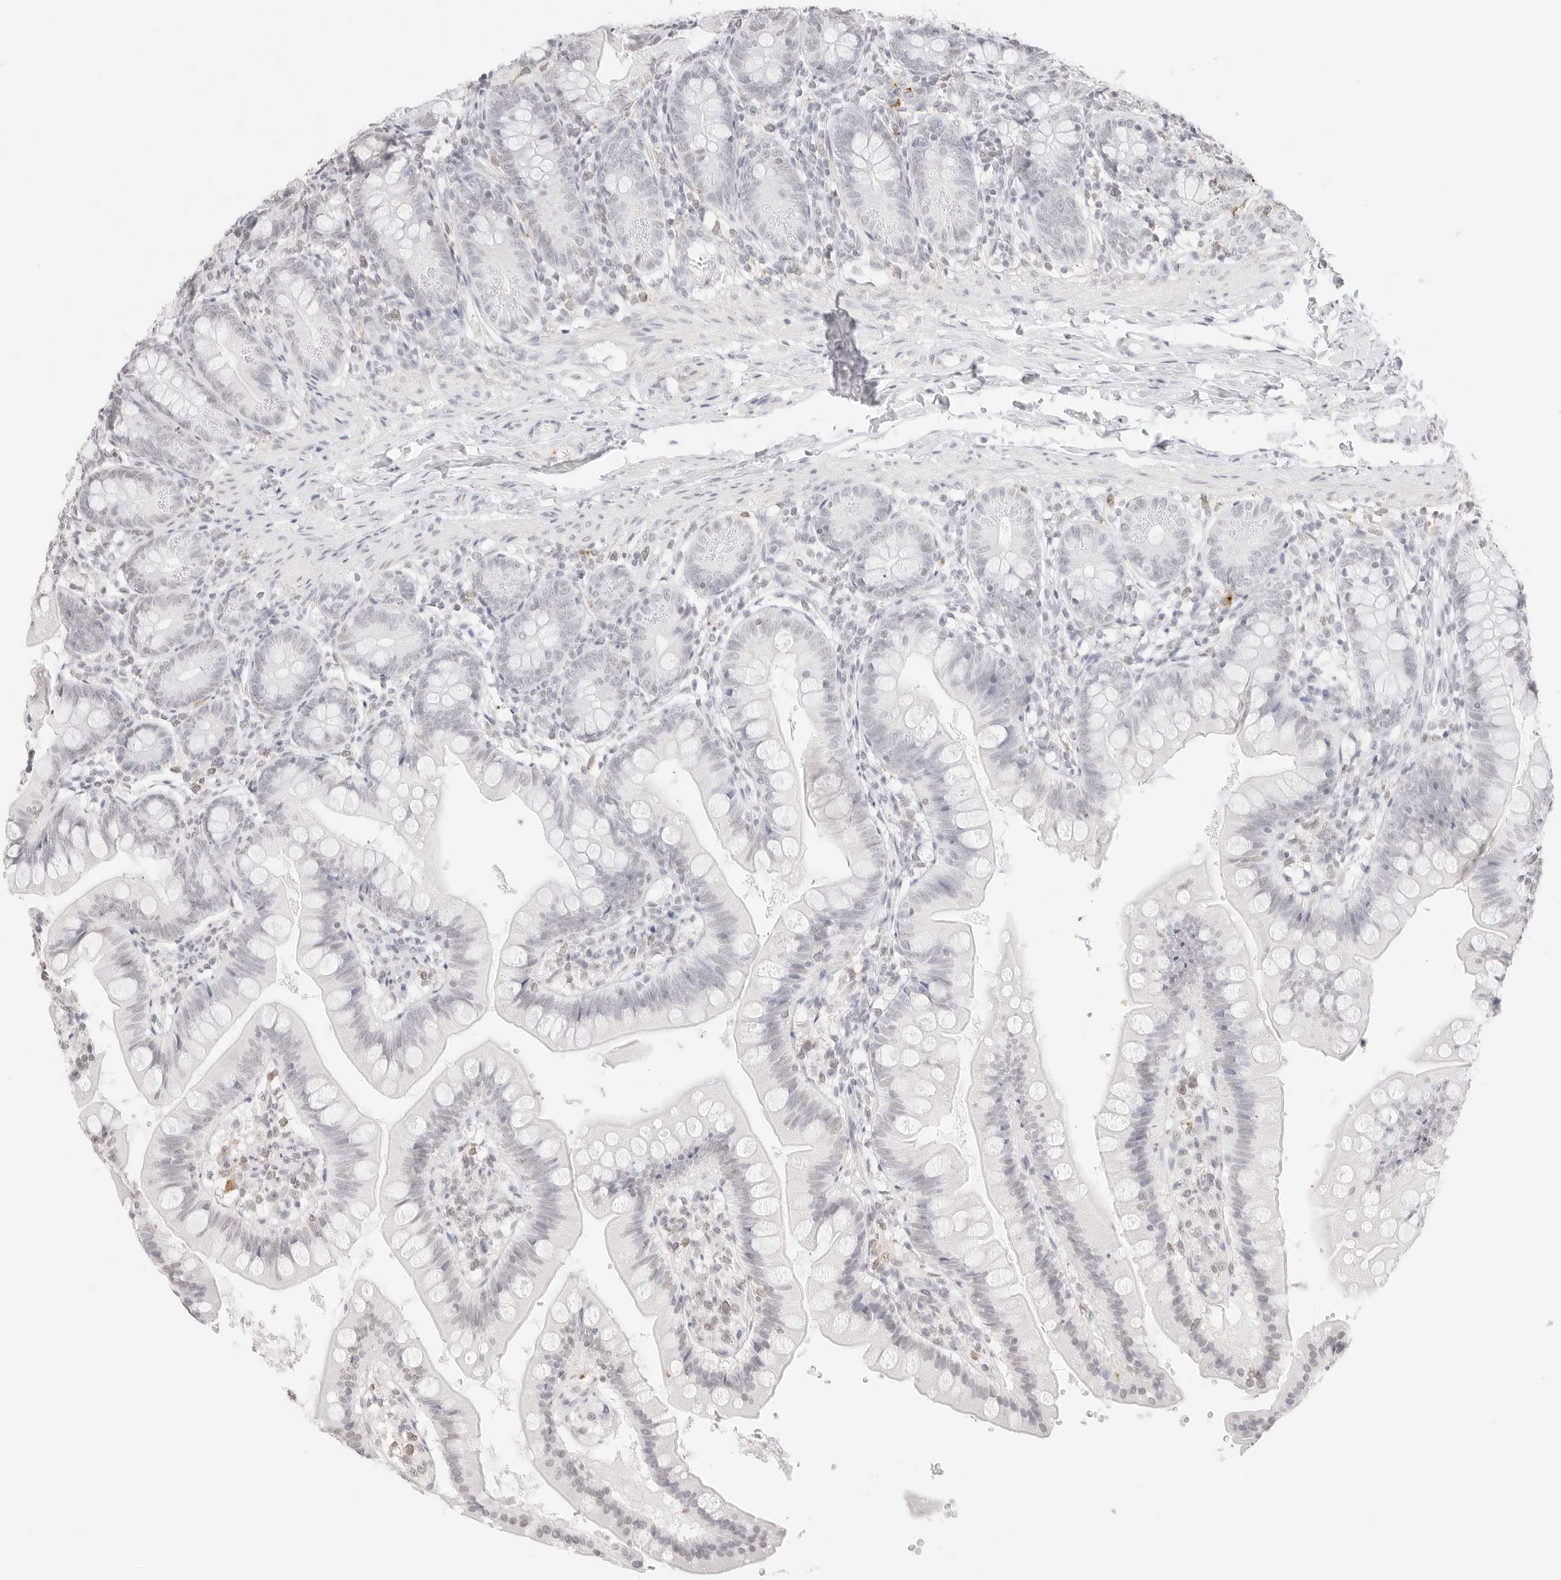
{"staining": {"intensity": "negative", "quantity": "none", "location": "none"}, "tissue": "small intestine", "cell_type": "Glandular cells", "image_type": "normal", "snomed": [{"axis": "morphology", "description": "Normal tissue, NOS"}, {"axis": "topography", "description": "Small intestine"}], "caption": "Normal small intestine was stained to show a protein in brown. There is no significant staining in glandular cells.", "gene": "FBLN5", "patient": {"sex": "male", "age": 7}}